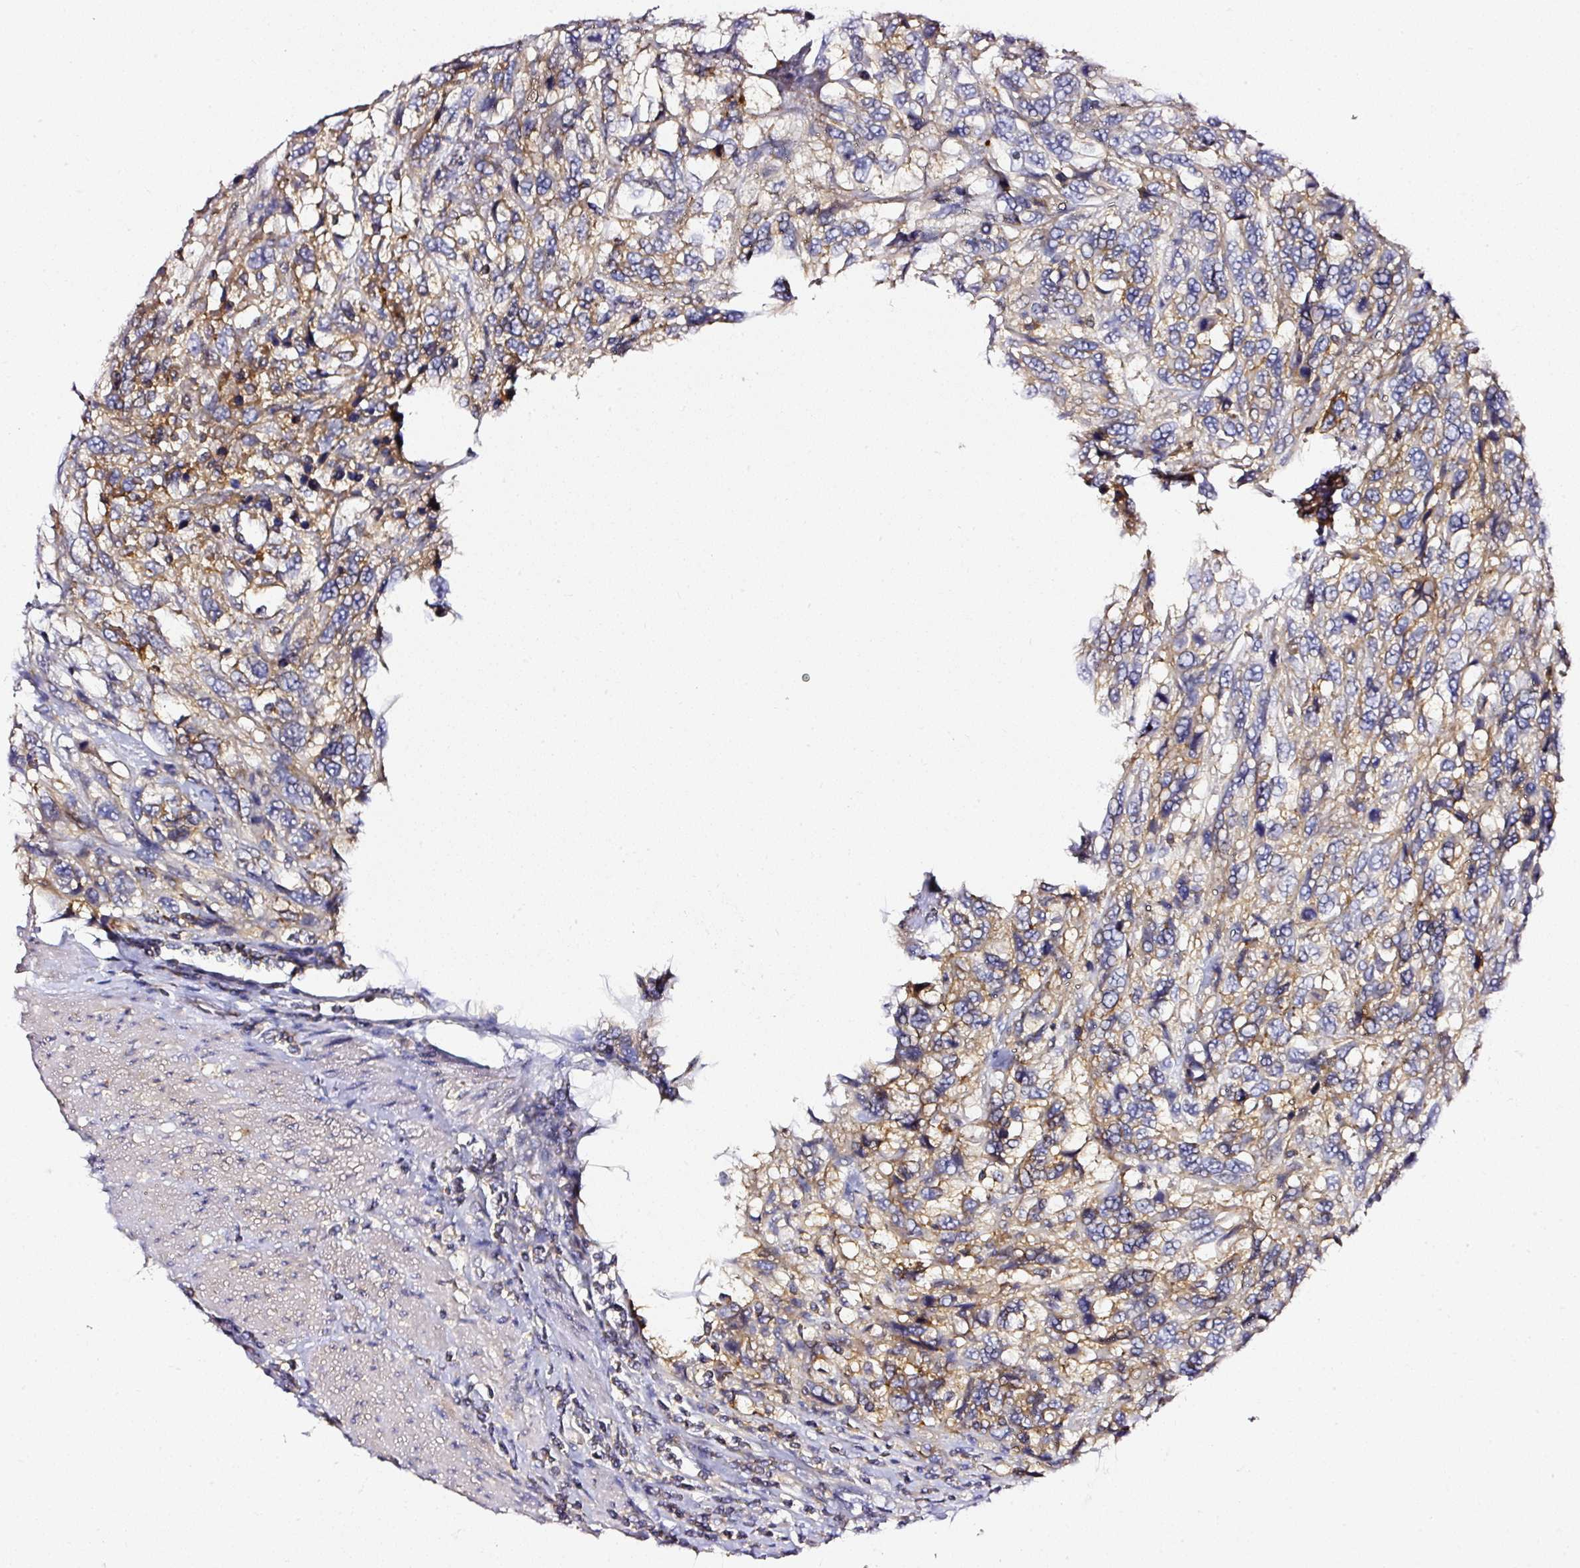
{"staining": {"intensity": "moderate", "quantity": ">75%", "location": "cytoplasmic/membranous"}, "tissue": "urothelial cancer", "cell_type": "Tumor cells", "image_type": "cancer", "snomed": [{"axis": "morphology", "description": "Urothelial carcinoma, High grade"}, {"axis": "topography", "description": "Urinary bladder"}], "caption": "This image reveals urothelial cancer stained with immunohistochemistry to label a protein in brown. The cytoplasmic/membranous of tumor cells show moderate positivity for the protein. Nuclei are counter-stained blue.", "gene": "CD47", "patient": {"sex": "female", "age": 70}}